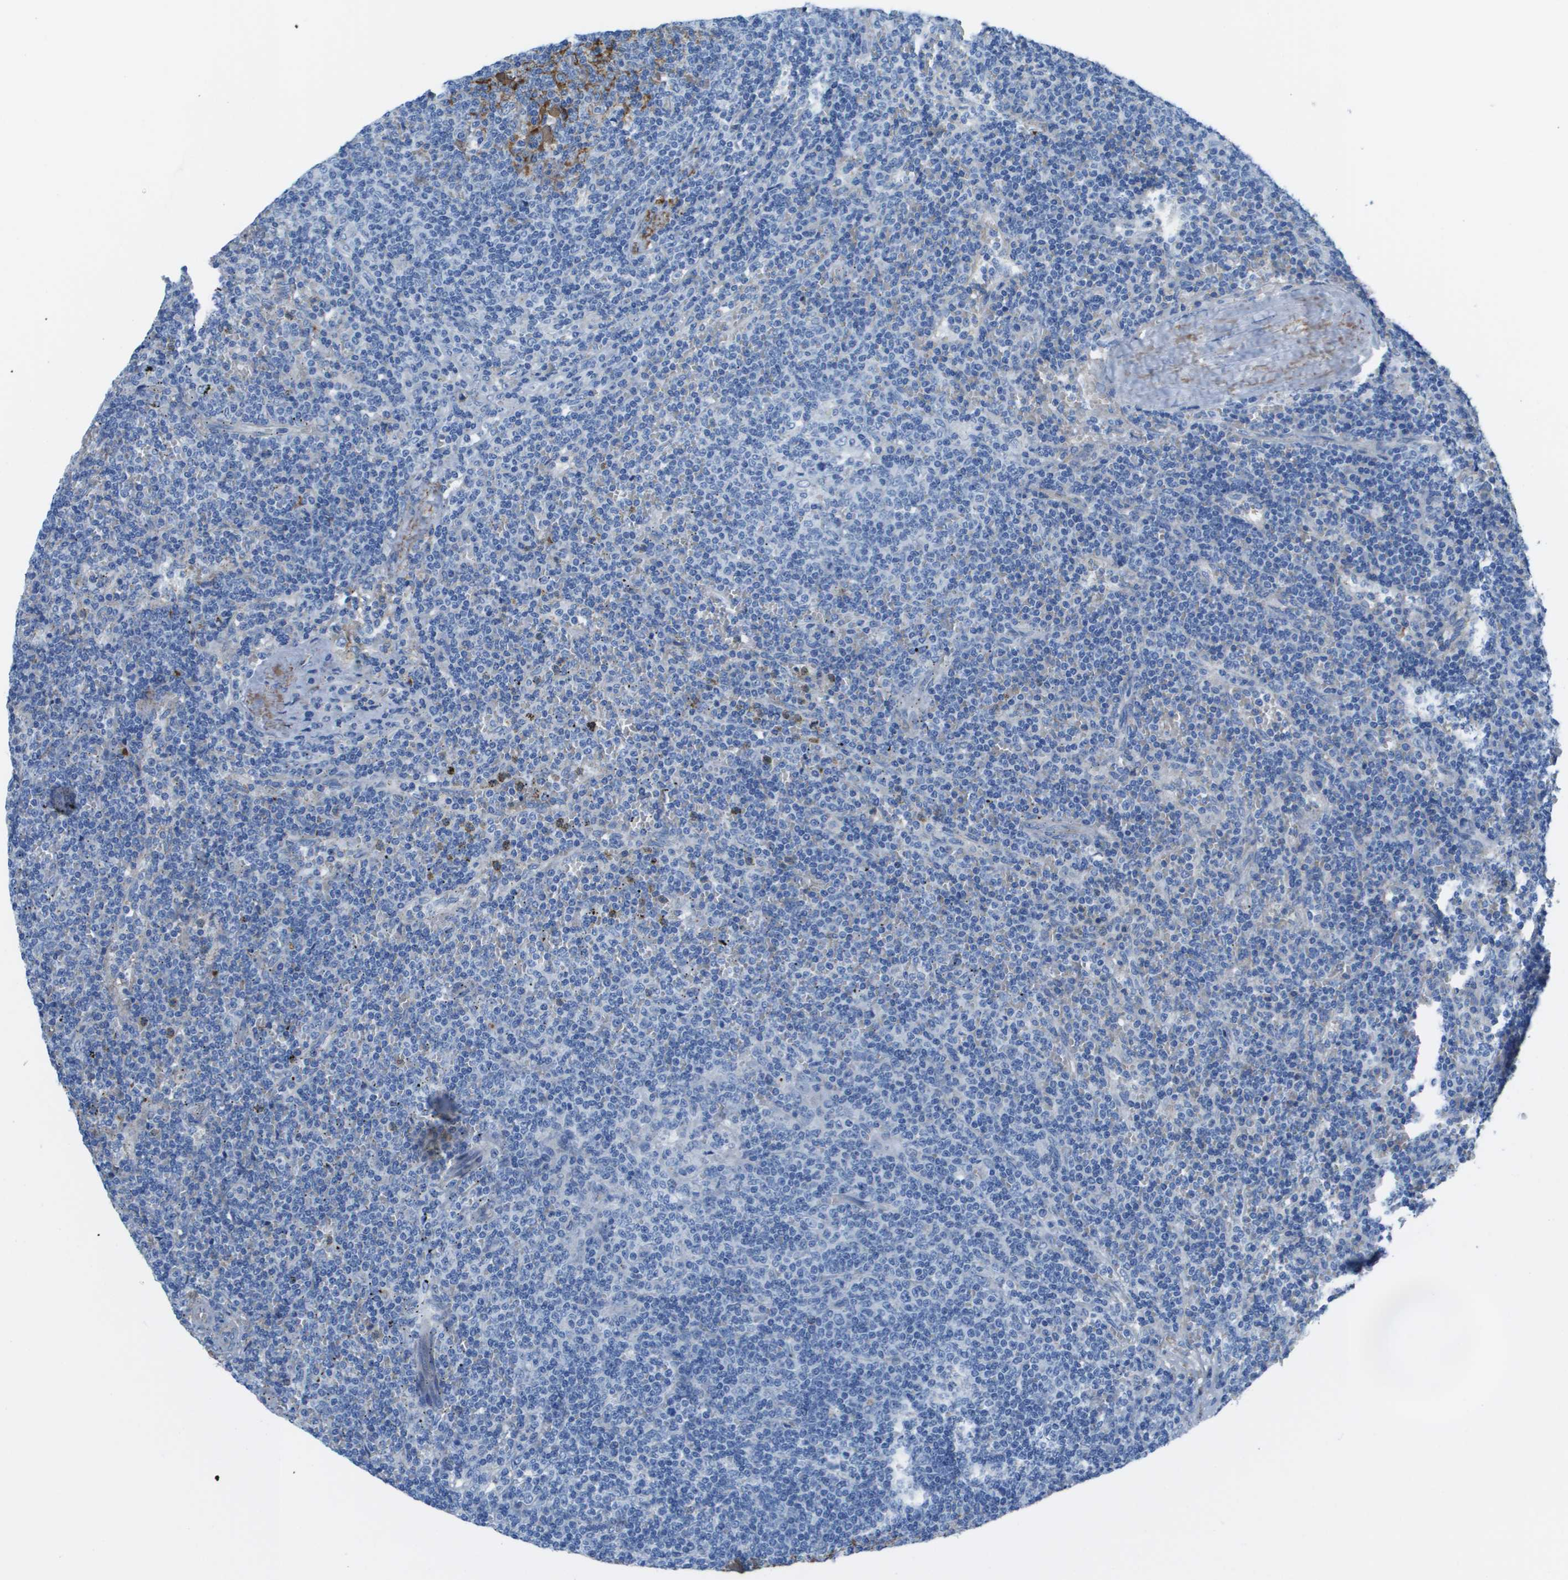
{"staining": {"intensity": "negative", "quantity": "none", "location": "none"}, "tissue": "lymphoma", "cell_type": "Tumor cells", "image_type": "cancer", "snomed": [{"axis": "morphology", "description": "Malignant lymphoma, non-Hodgkin's type, Low grade"}, {"axis": "topography", "description": "Spleen"}], "caption": "This is a image of IHC staining of malignant lymphoma, non-Hodgkin's type (low-grade), which shows no positivity in tumor cells.", "gene": "VTN", "patient": {"sex": "female", "age": 50}}